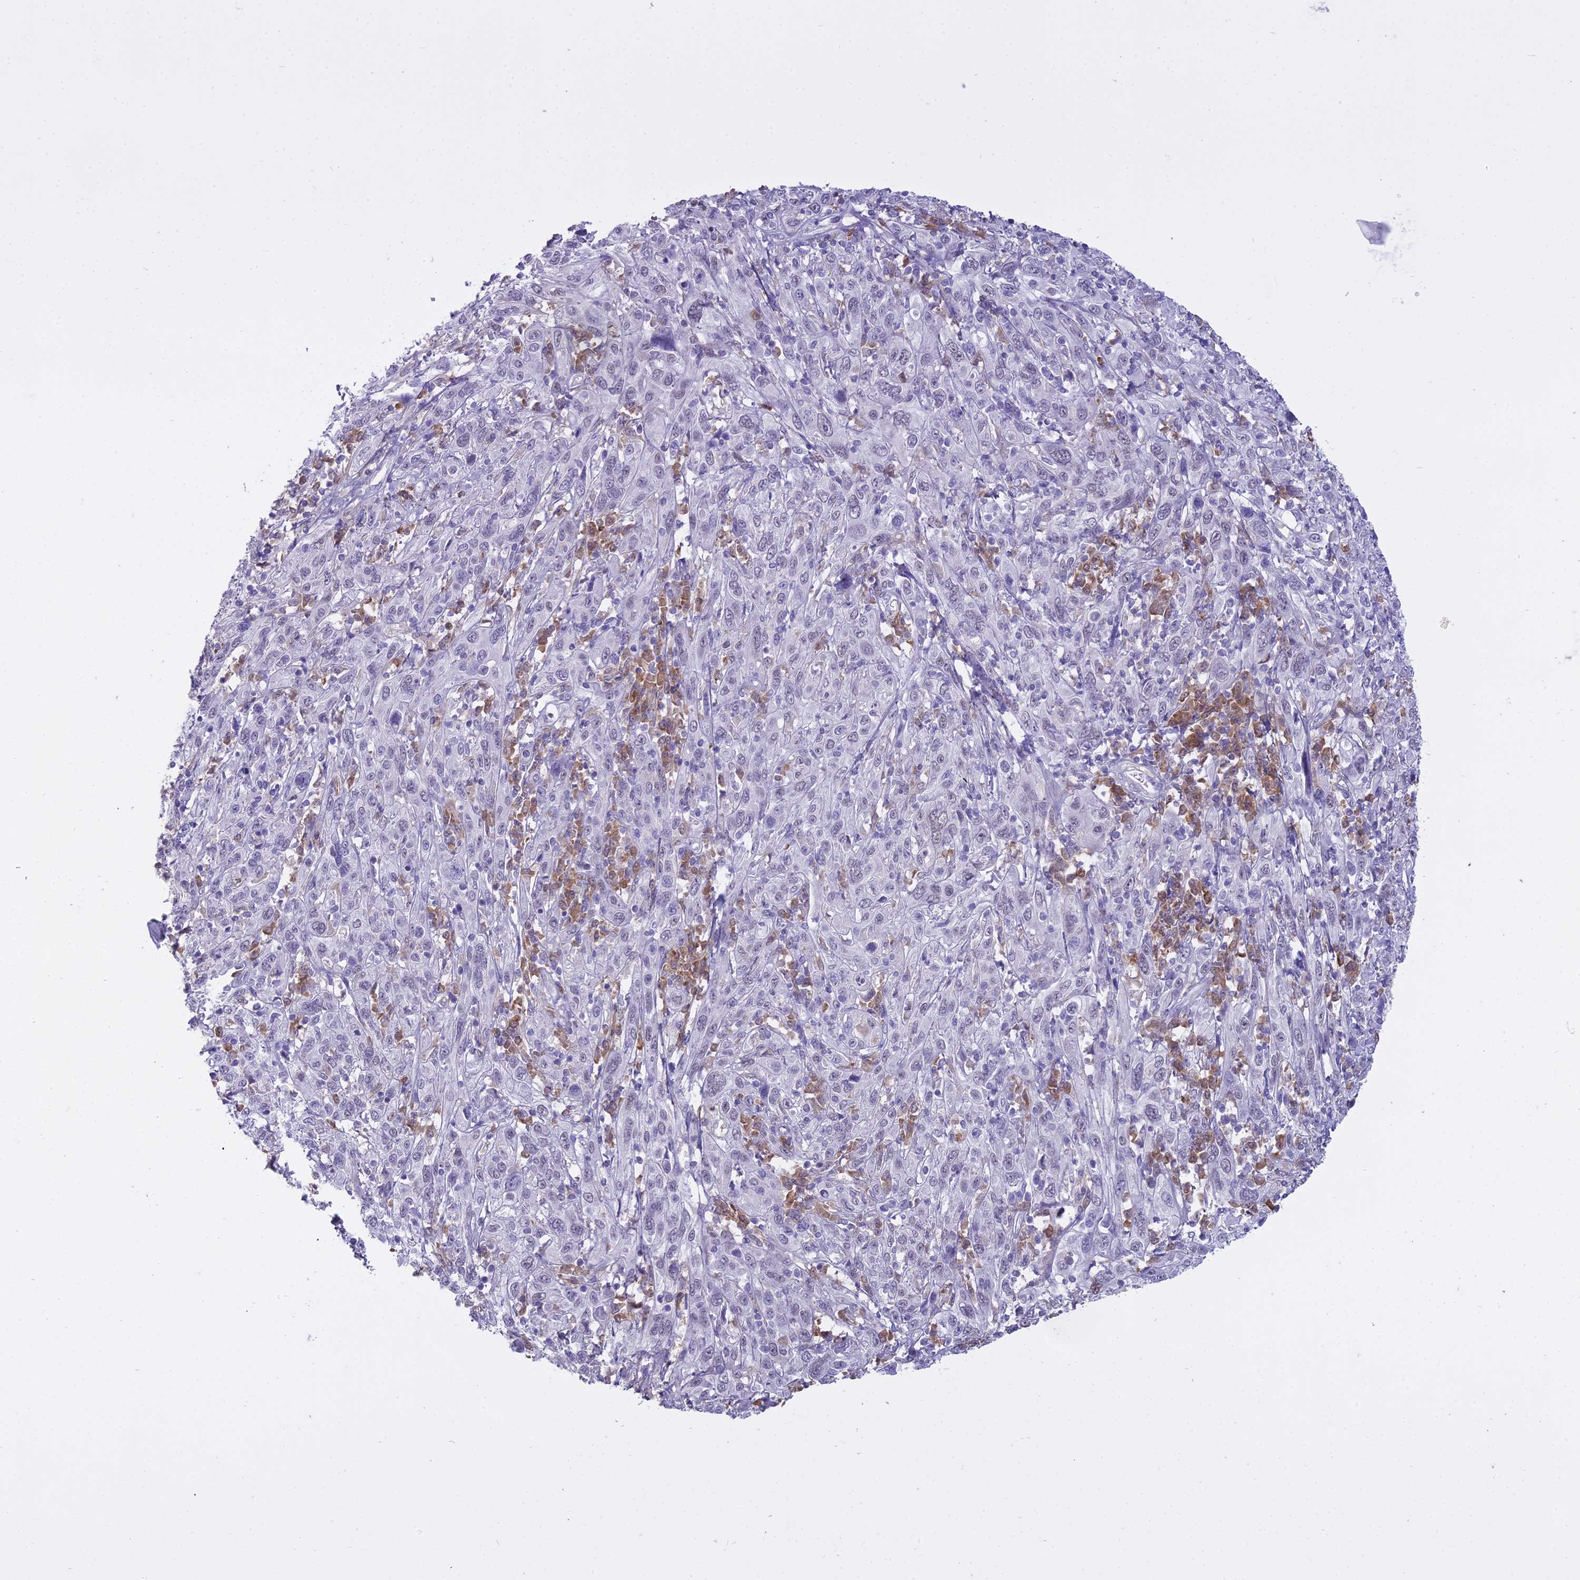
{"staining": {"intensity": "negative", "quantity": "none", "location": "none"}, "tissue": "cervical cancer", "cell_type": "Tumor cells", "image_type": "cancer", "snomed": [{"axis": "morphology", "description": "Squamous cell carcinoma, NOS"}, {"axis": "topography", "description": "Cervix"}], "caption": "Micrograph shows no protein expression in tumor cells of cervical cancer tissue.", "gene": "BLNK", "patient": {"sex": "female", "age": 46}}